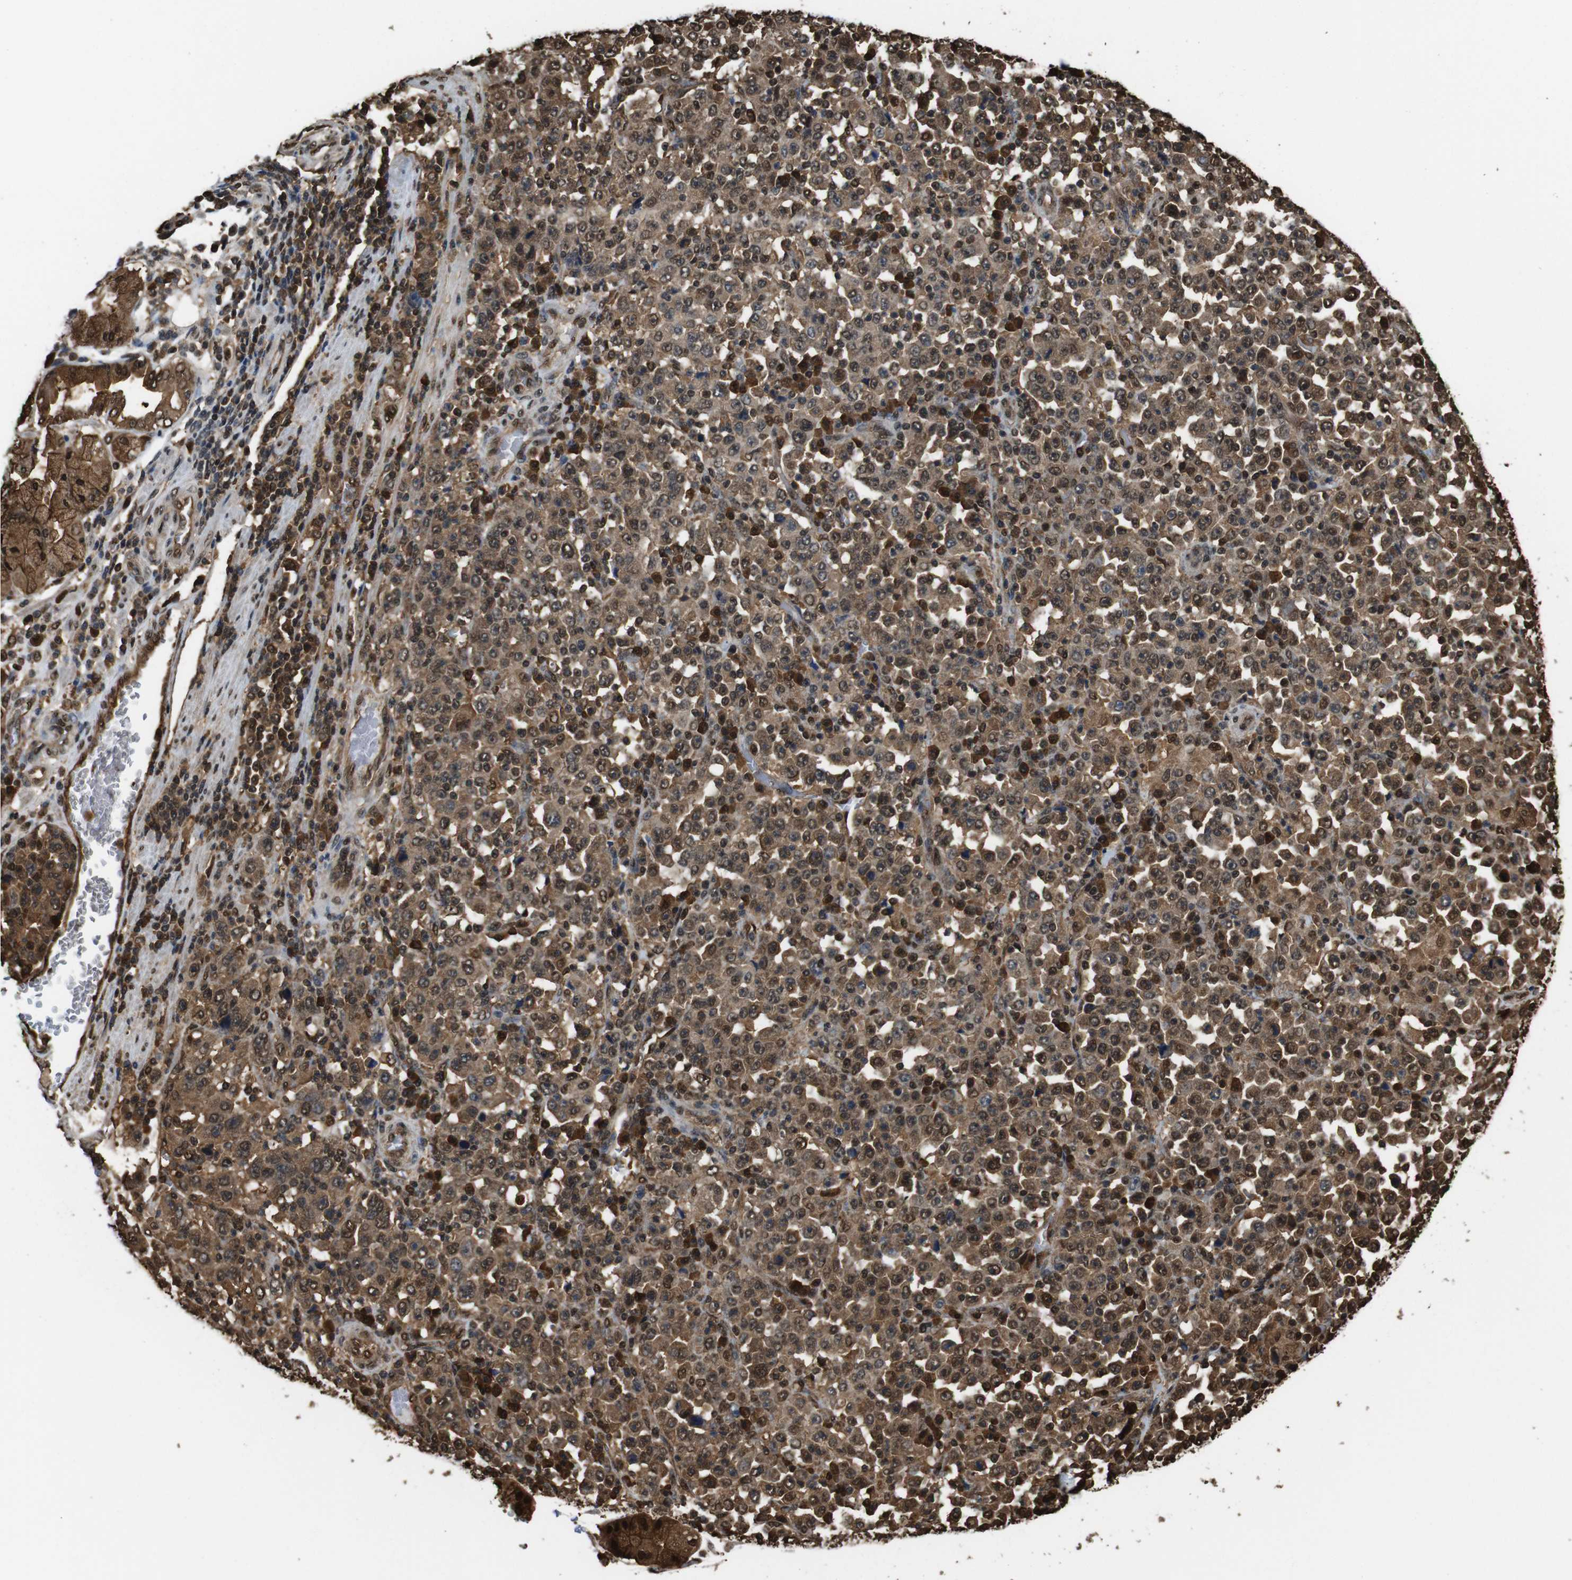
{"staining": {"intensity": "strong", "quantity": ">75%", "location": "cytoplasmic/membranous,nuclear"}, "tissue": "stomach cancer", "cell_type": "Tumor cells", "image_type": "cancer", "snomed": [{"axis": "morphology", "description": "Normal tissue, NOS"}, {"axis": "morphology", "description": "Adenocarcinoma, NOS"}, {"axis": "topography", "description": "Stomach, upper"}, {"axis": "topography", "description": "Stomach"}], "caption": "Immunohistochemistry staining of stomach adenocarcinoma, which displays high levels of strong cytoplasmic/membranous and nuclear positivity in about >75% of tumor cells indicating strong cytoplasmic/membranous and nuclear protein positivity. The staining was performed using DAB (3,3'-diaminobenzidine) (brown) for protein detection and nuclei were counterstained in hematoxylin (blue).", "gene": "VCP", "patient": {"sex": "male", "age": 59}}